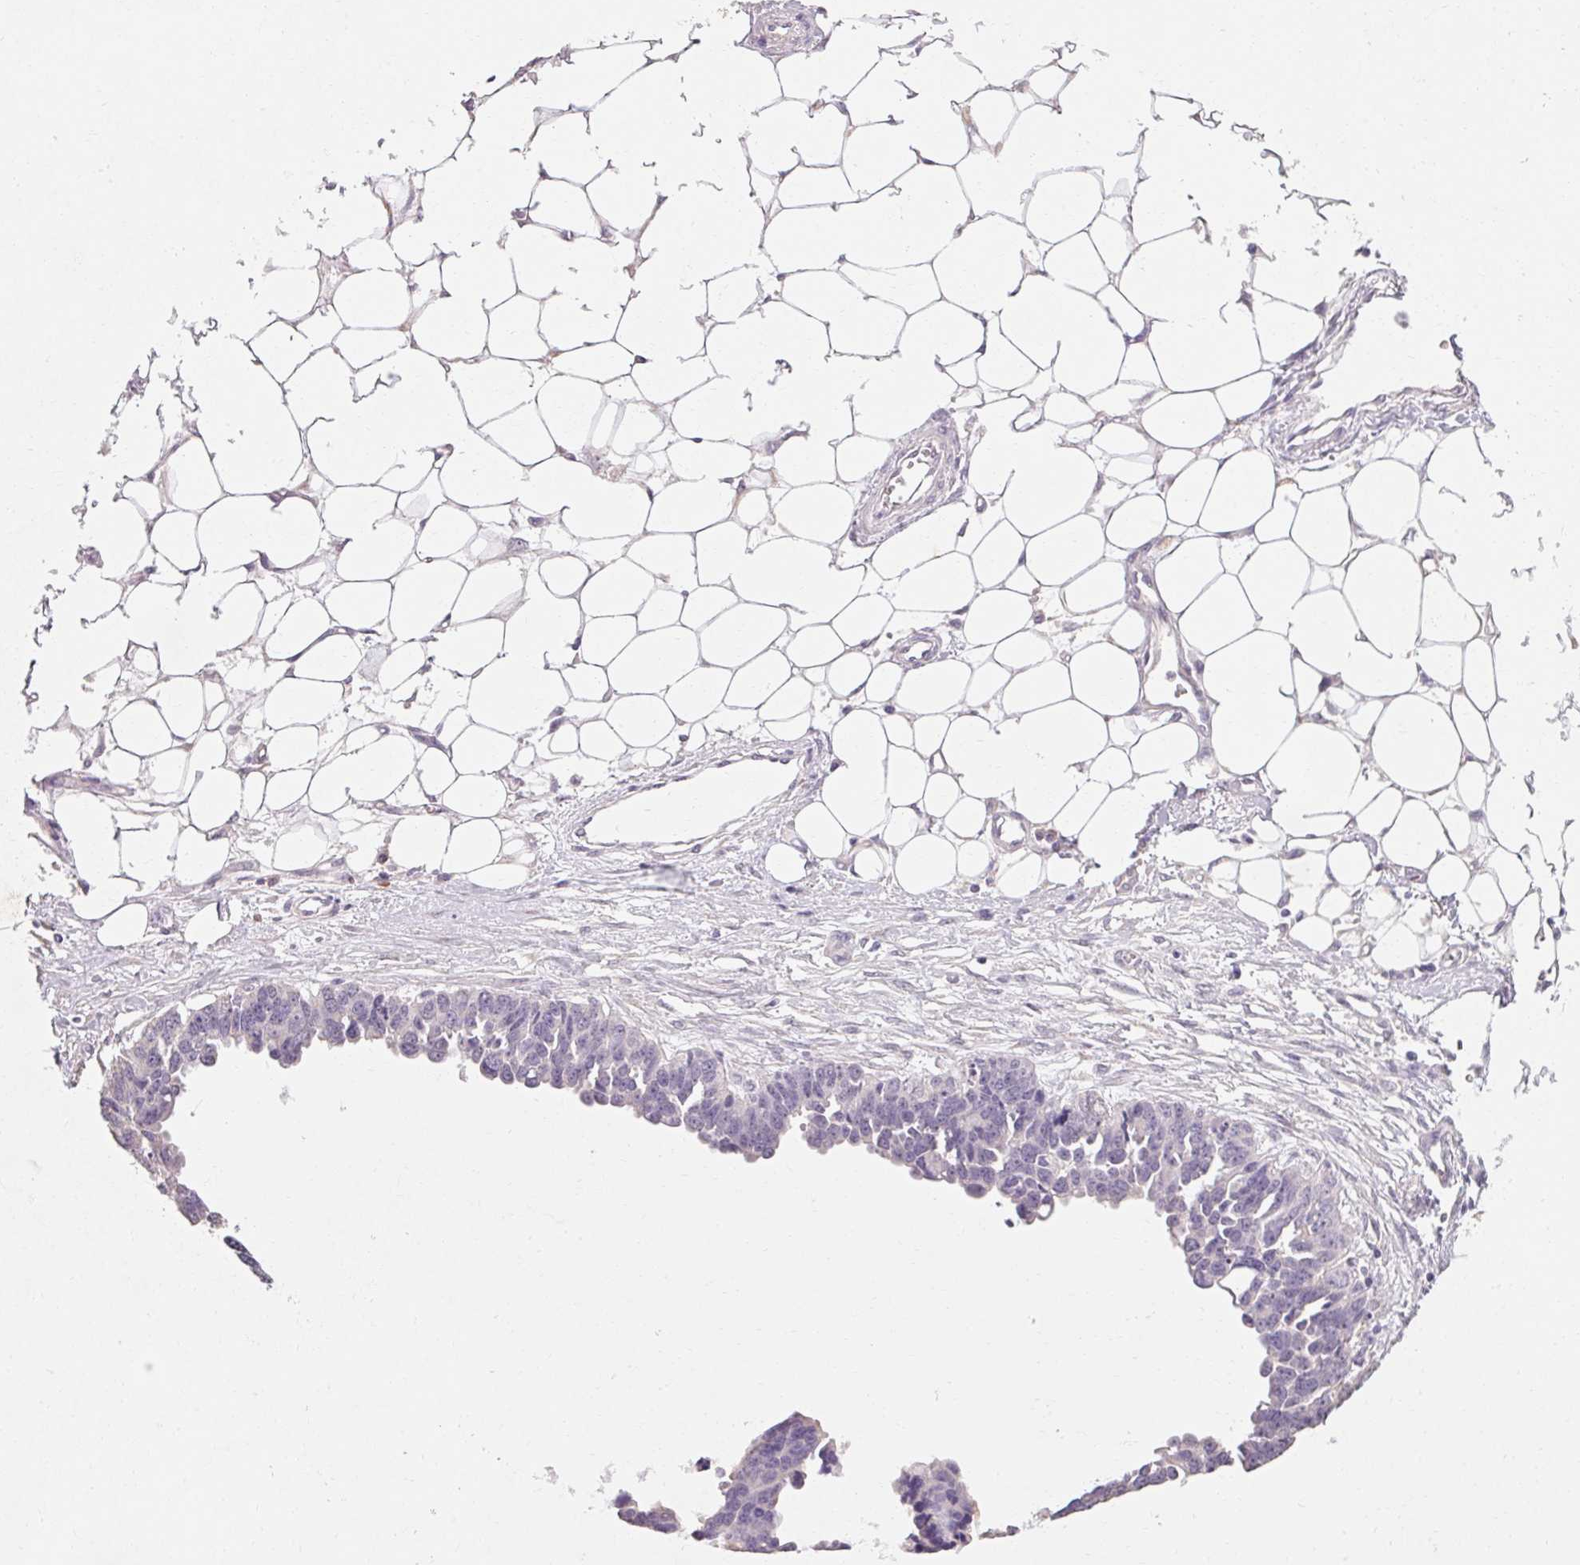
{"staining": {"intensity": "negative", "quantity": "none", "location": "none"}, "tissue": "ovarian cancer", "cell_type": "Tumor cells", "image_type": "cancer", "snomed": [{"axis": "morphology", "description": "Cystadenocarcinoma, serous, NOS"}, {"axis": "topography", "description": "Ovary"}], "caption": "There is no significant expression in tumor cells of serous cystadenocarcinoma (ovarian).", "gene": "MAP7D2", "patient": {"sex": "female", "age": 76}}